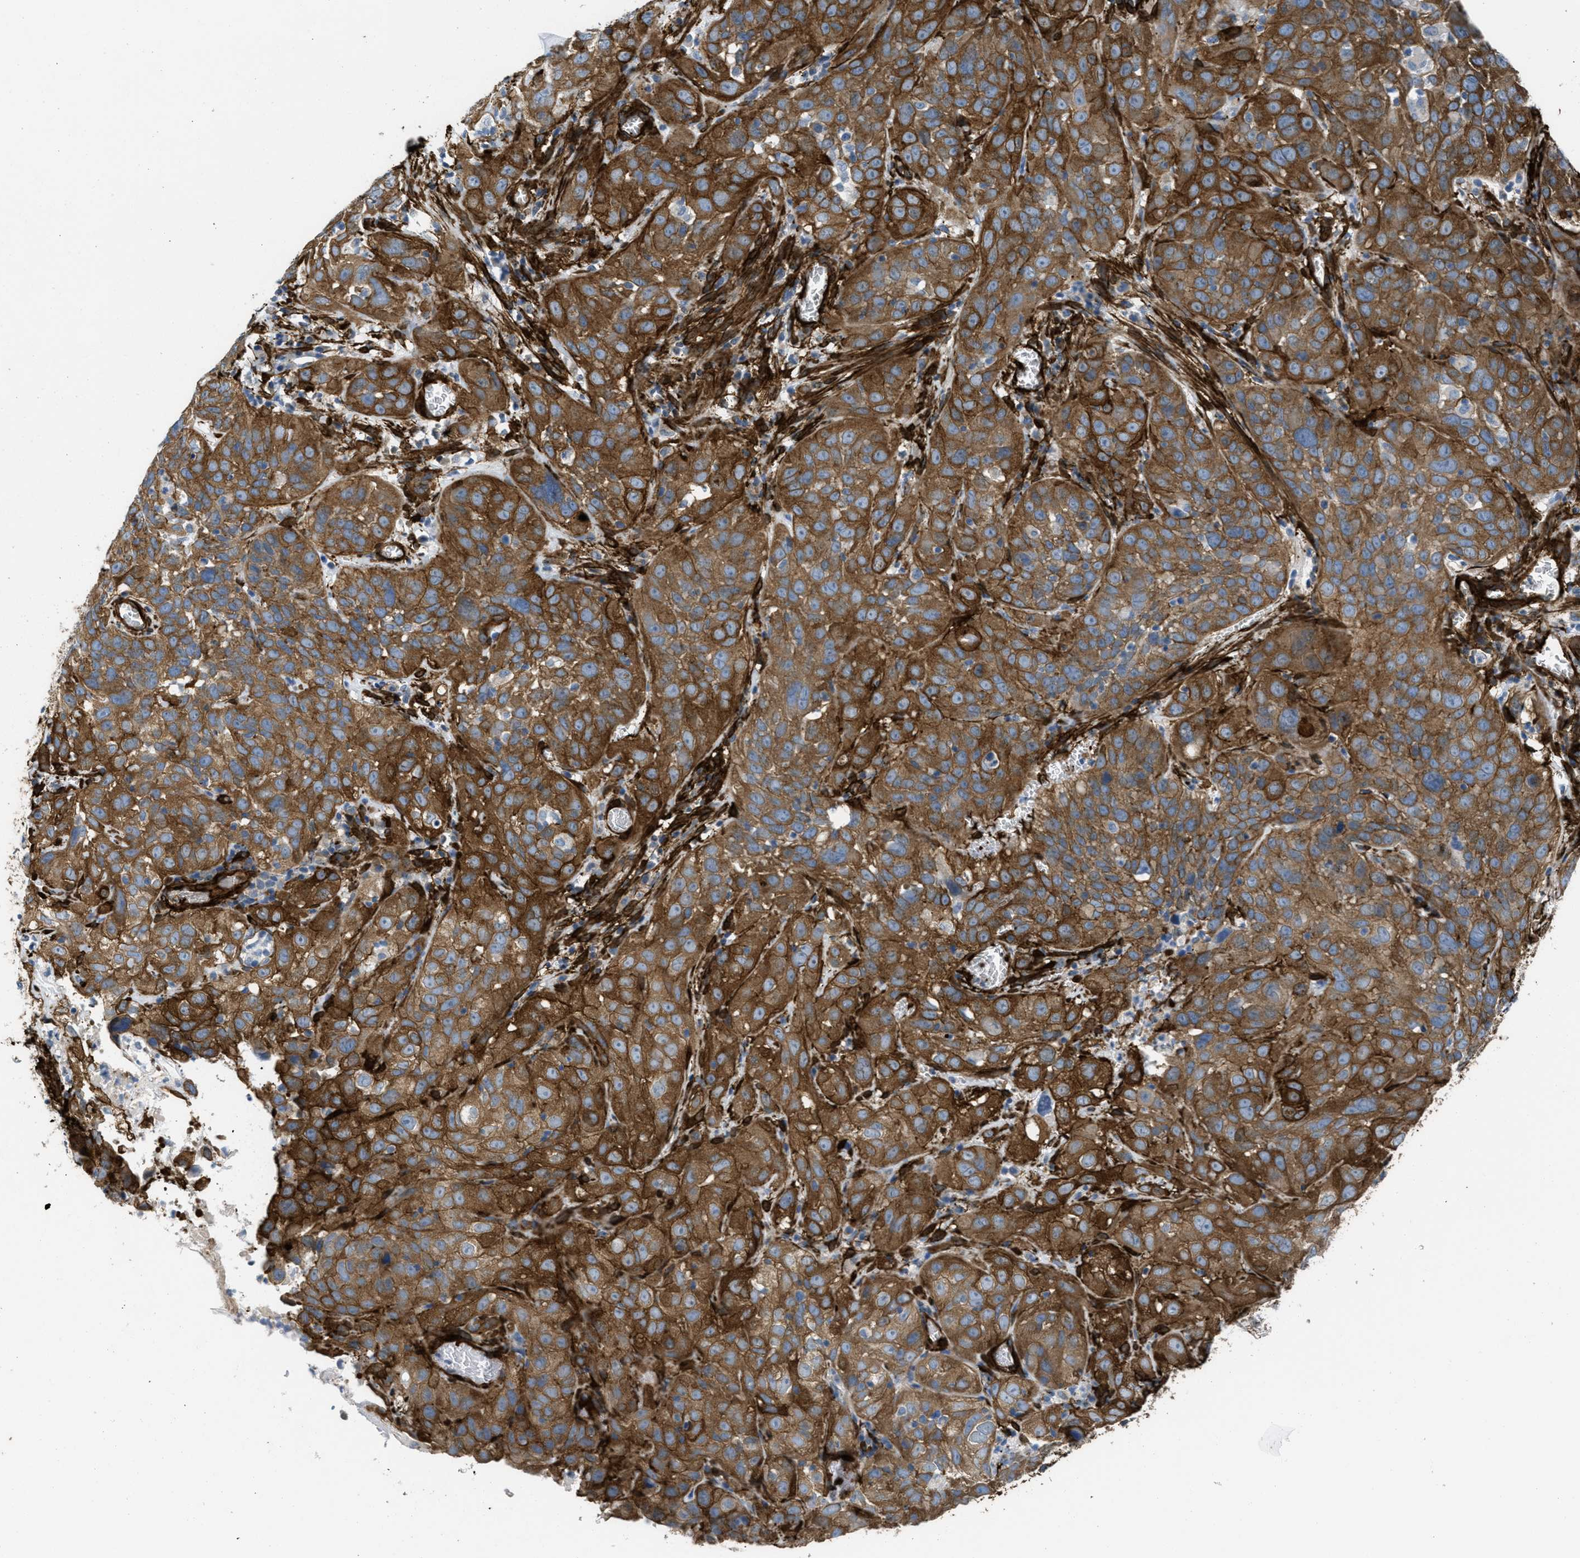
{"staining": {"intensity": "strong", "quantity": ">75%", "location": "cytoplasmic/membranous"}, "tissue": "cervical cancer", "cell_type": "Tumor cells", "image_type": "cancer", "snomed": [{"axis": "morphology", "description": "Squamous cell carcinoma, NOS"}, {"axis": "topography", "description": "Cervix"}], "caption": "IHC micrograph of cervical cancer stained for a protein (brown), which displays high levels of strong cytoplasmic/membranous positivity in about >75% of tumor cells.", "gene": "CALD1", "patient": {"sex": "female", "age": 32}}